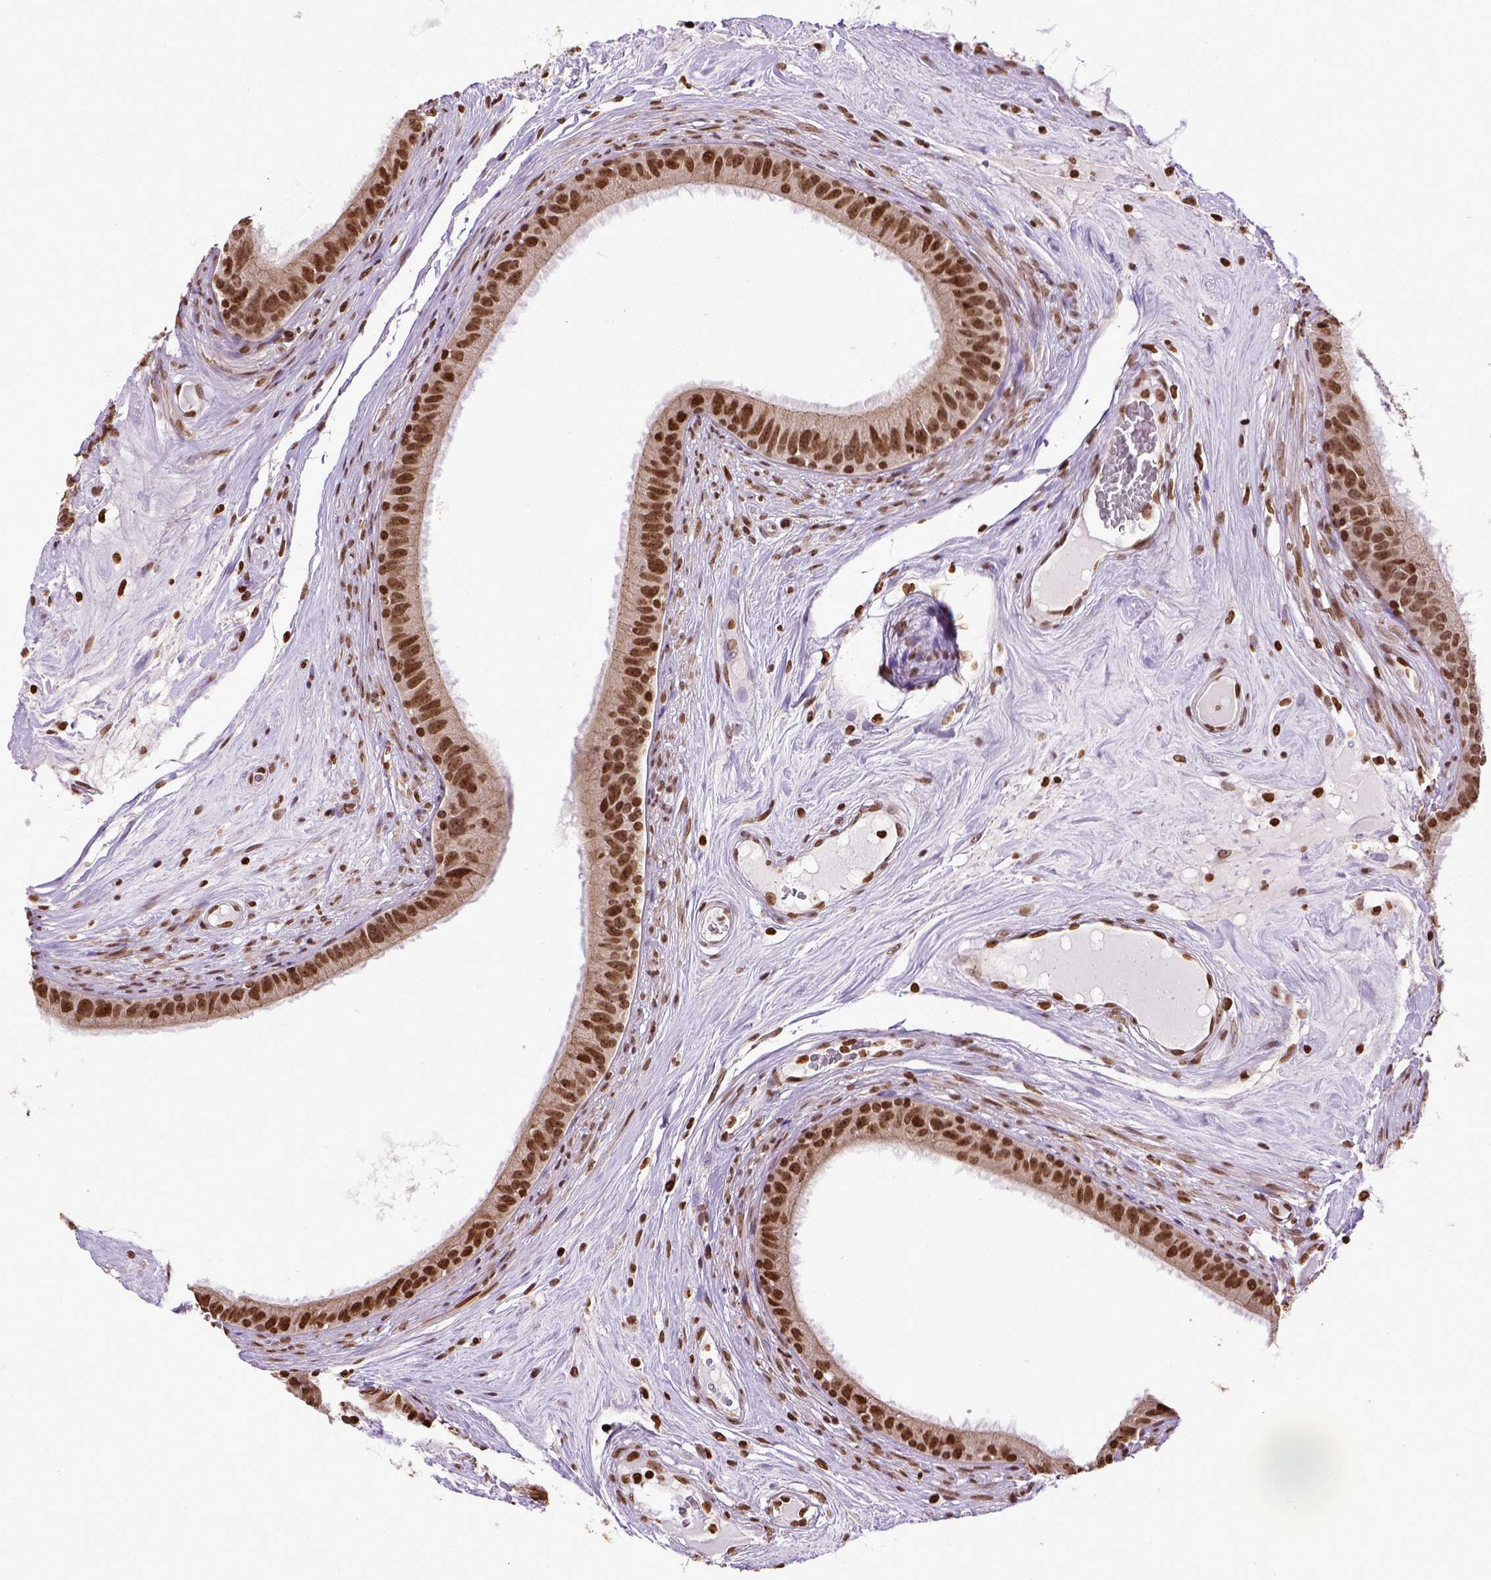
{"staining": {"intensity": "strong", "quantity": ">75%", "location": "nuclear"}, "tissue": "epididymis", "cell_type": "Glandular cells", "image_type": "normal", "snomed": [{"axis": "morphology", "description": "Normal tissue, NOS"}, {"axis": "topography", "description": "Epididymis"}], "caption": "Immunohistochemical staining of unremarkable human epididymis reveals high levels of strong nuclear expression in about >75% of glandular cells. Immunohistochemistry stains the protein in brown and the nuclei are stained blue.", "gene": "ZNF75D", "patient": {"sex": "male", "age": 59}}